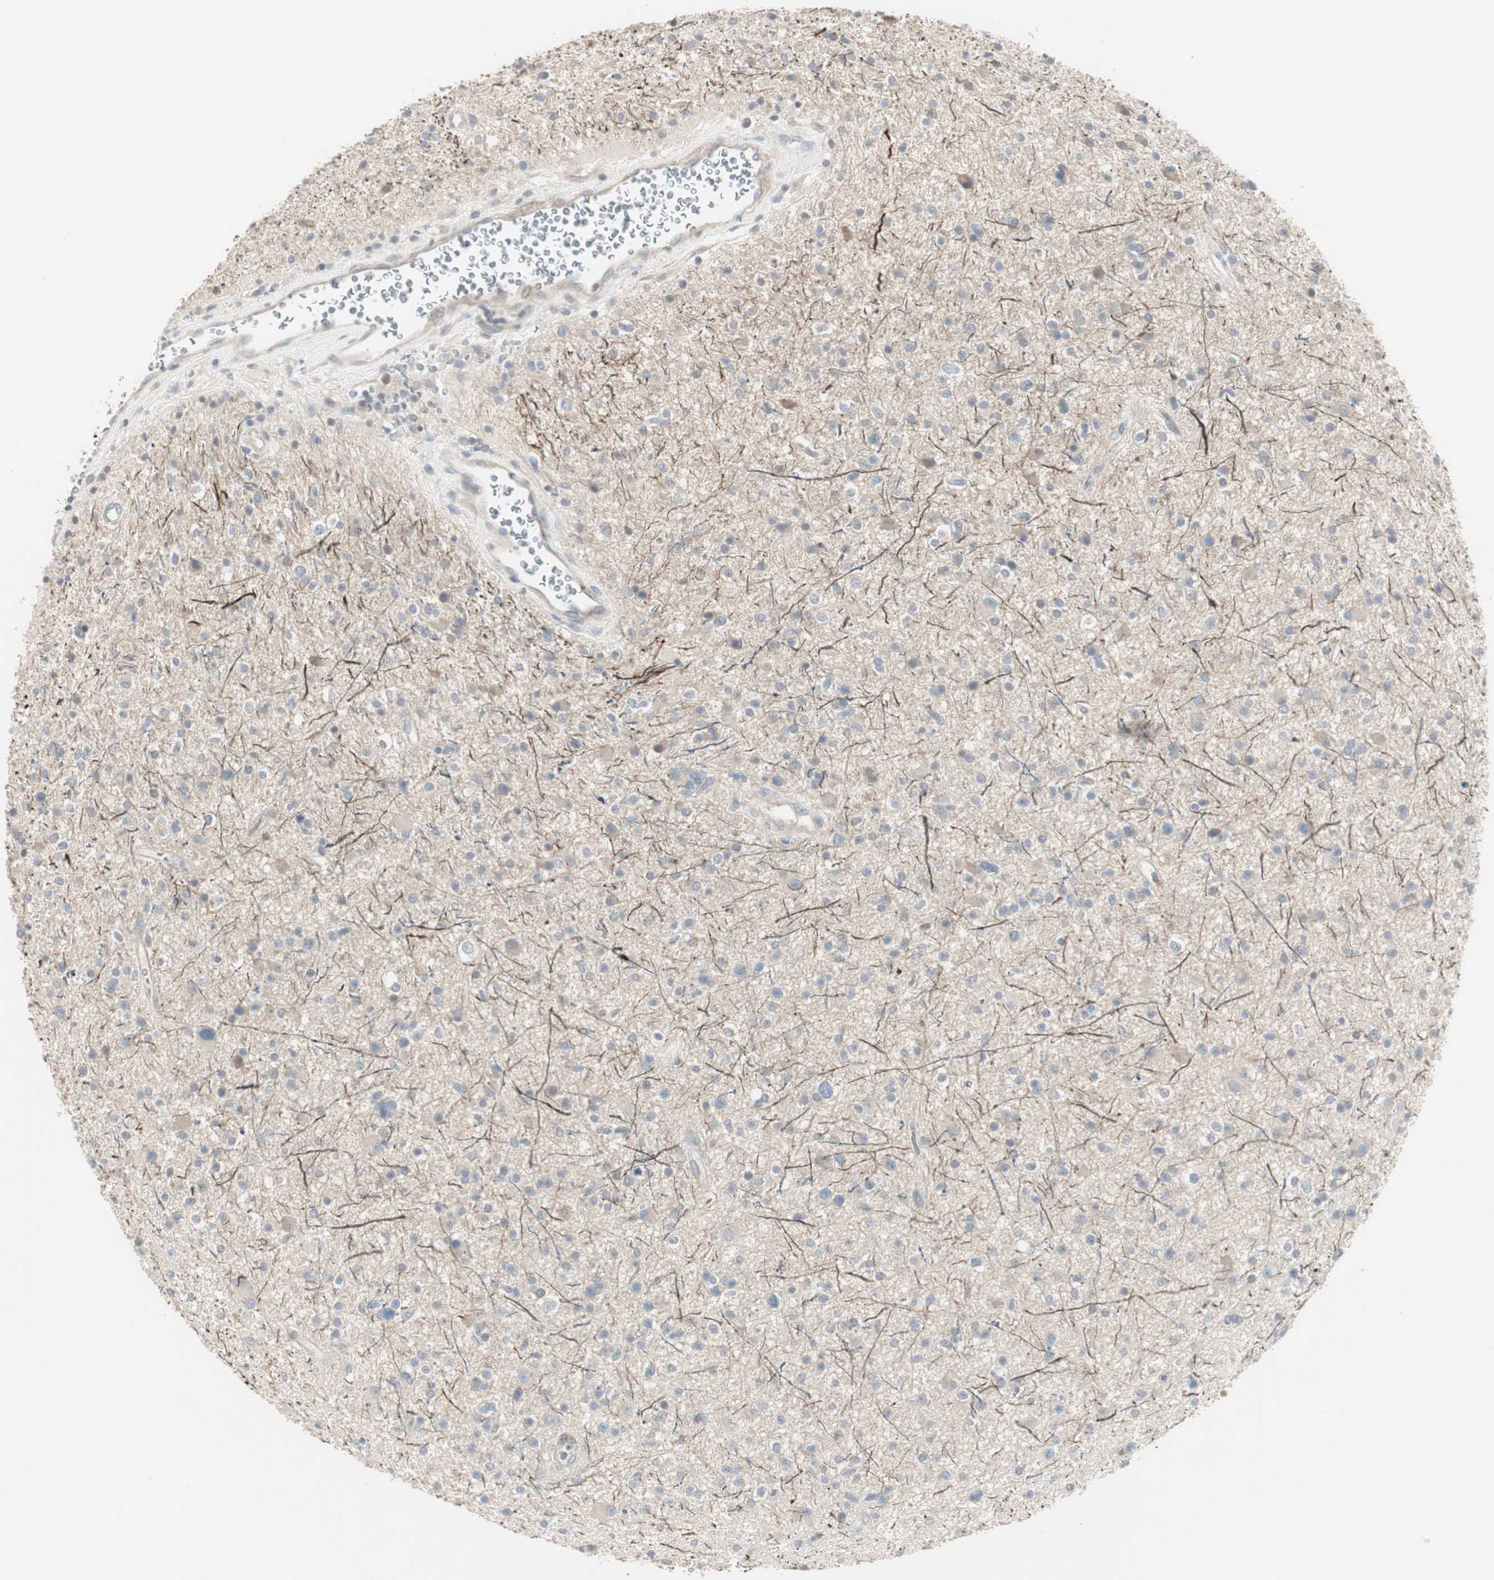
{"staining": {"intensity": "negative", "quantity": "none", "location": "none"}, "tissue": "glioma", "cell_type": "Tumor cells", "image_type": "cancer", "snomed": [{"axis": "morphology", "description": "Glioma, malignant, High grade"}, {"axis": "topography", "description": "Brain"}], "caption": "IHC of human glioma shows no expression in tumor cells.", "gene": "DMPK", "patient": {"sex": "male", "age": 33}}